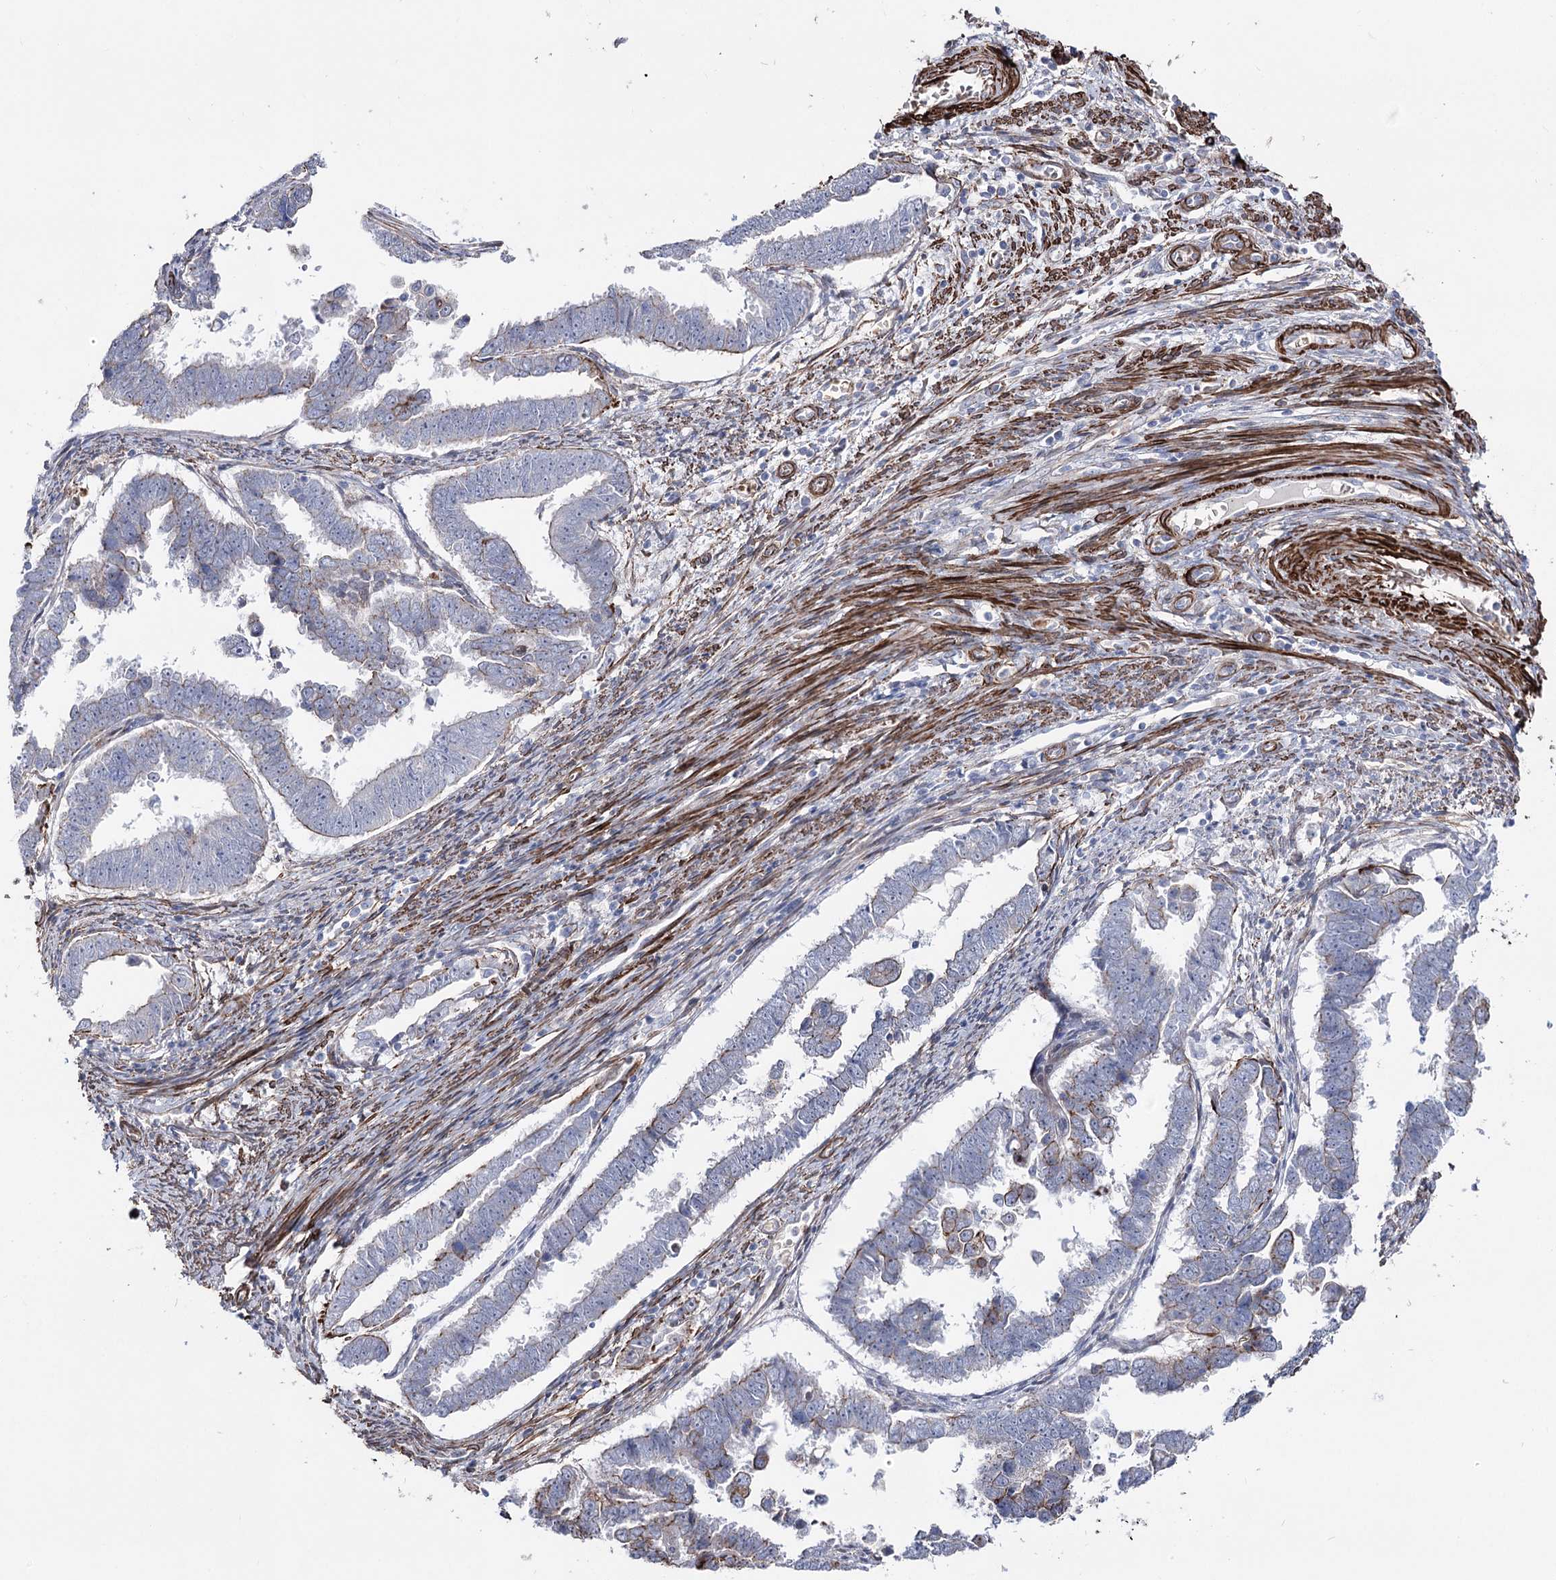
{"staining": {"intensity": "negative", "quantity": "none", "location": "none"}, "tissue": "endometrial cancer", "cell_type": "Tumor cells", "image_type": "cancer", "snomed": [{"axis": "morphology", "description": "Adenocarcinoma, NOS"}, {"axis": "topography", "description": "Endometrium"}], "caption": "High magnification brightfield microscopy of endometrial adenocarcinoma stained with DAB (brown) and counterstained with hematoxylin (blue): tumor cells show no significant positivity.", "gene": "ARHGAP20", "patient": {"sex": "female", "age": 75}}